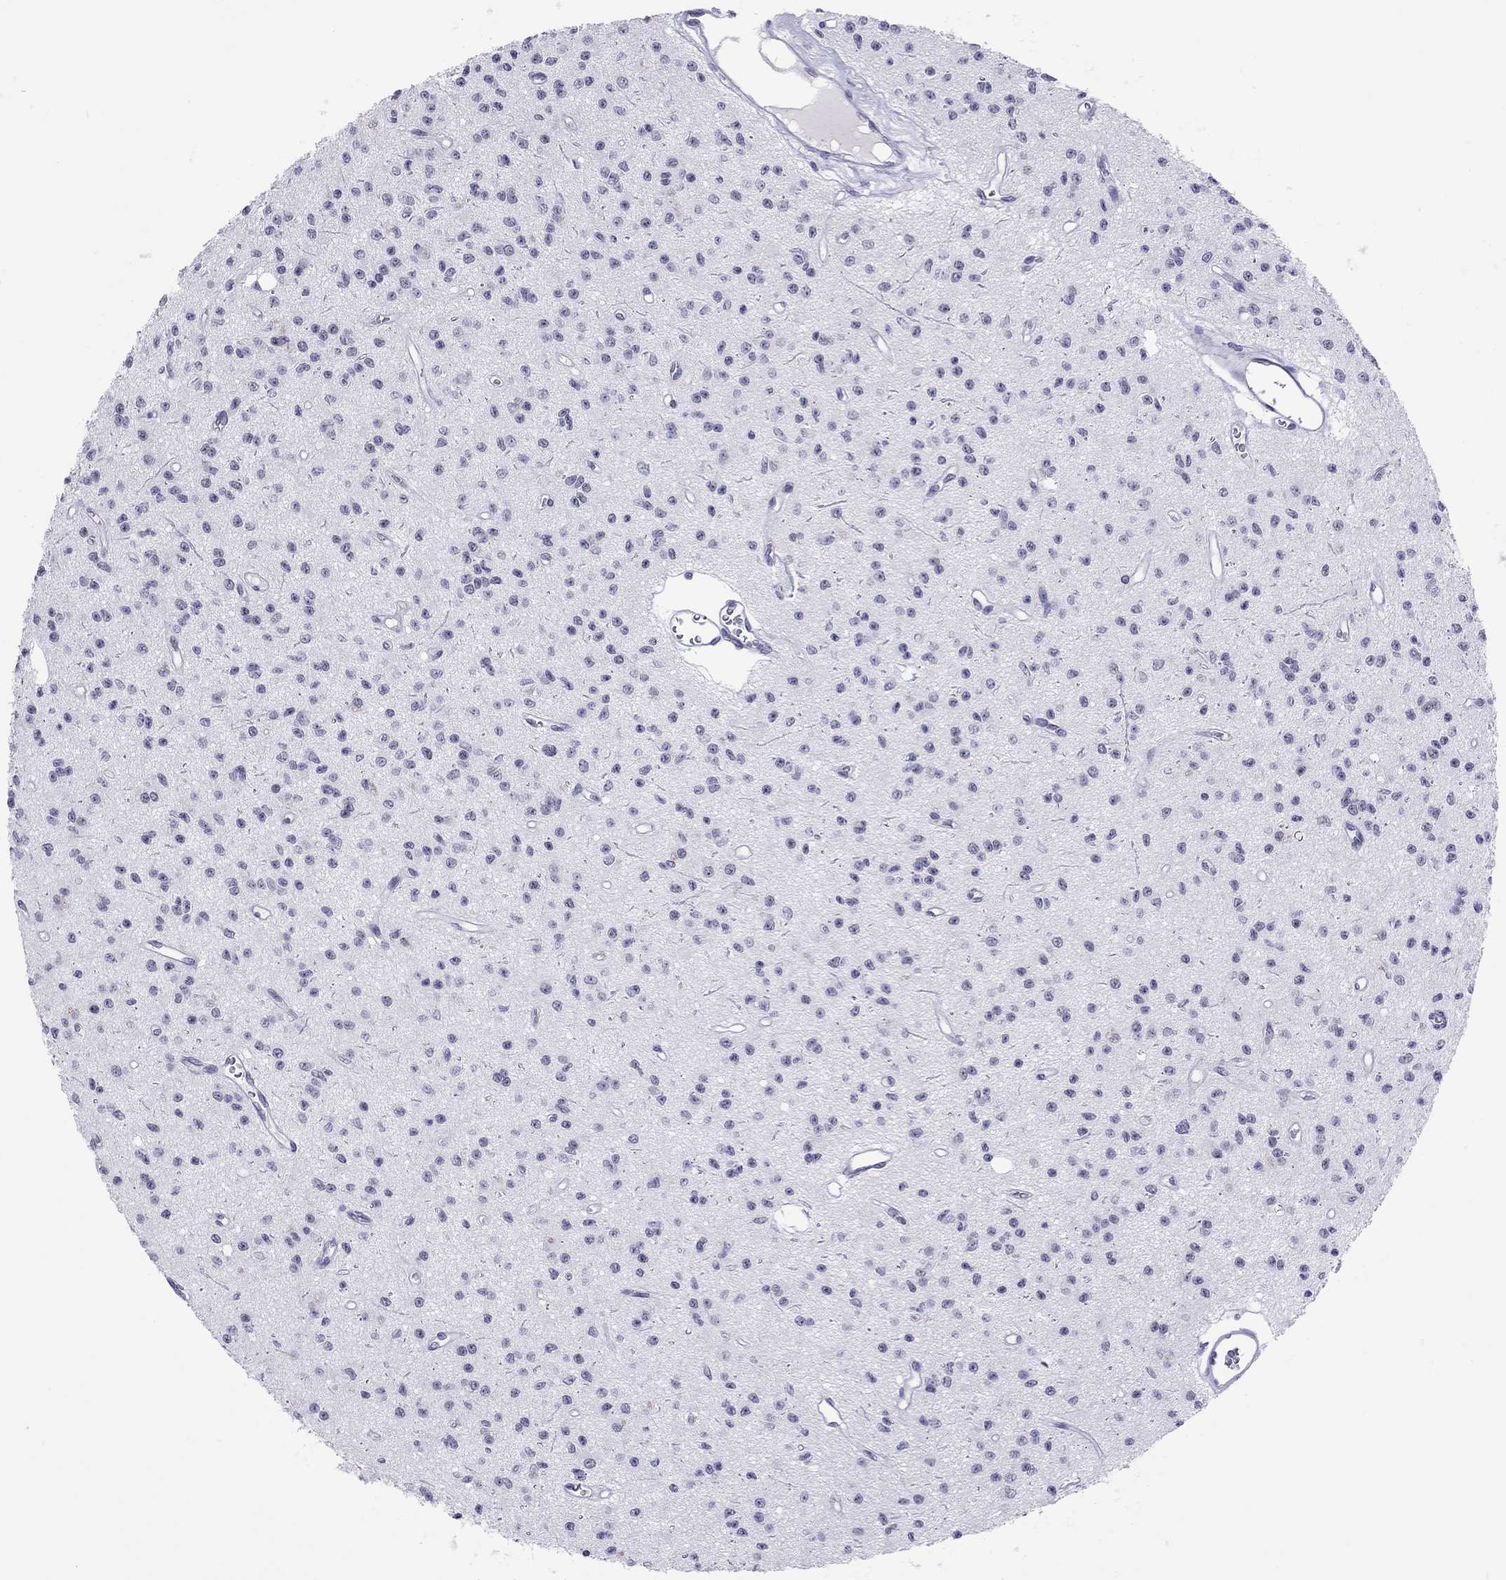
{"staining": {"intensity": "negative", "quantity": "none", "location": "none"}, "tissue": "glioma", "cell_type": "Tumor cells", "image_type": "cancer", "snomed": [{"axis": "morphology", "description": "Glioma, malignant, Low grade"}, {"axis": "topography", "description": "Brain"}], "caption": "Immunohistochemistry (IHC) of malignant glioma (low-grade) reveals no positivity in tumor cells.", "gene": "JHY", "patient": {"sex": "female", "age": 45}}